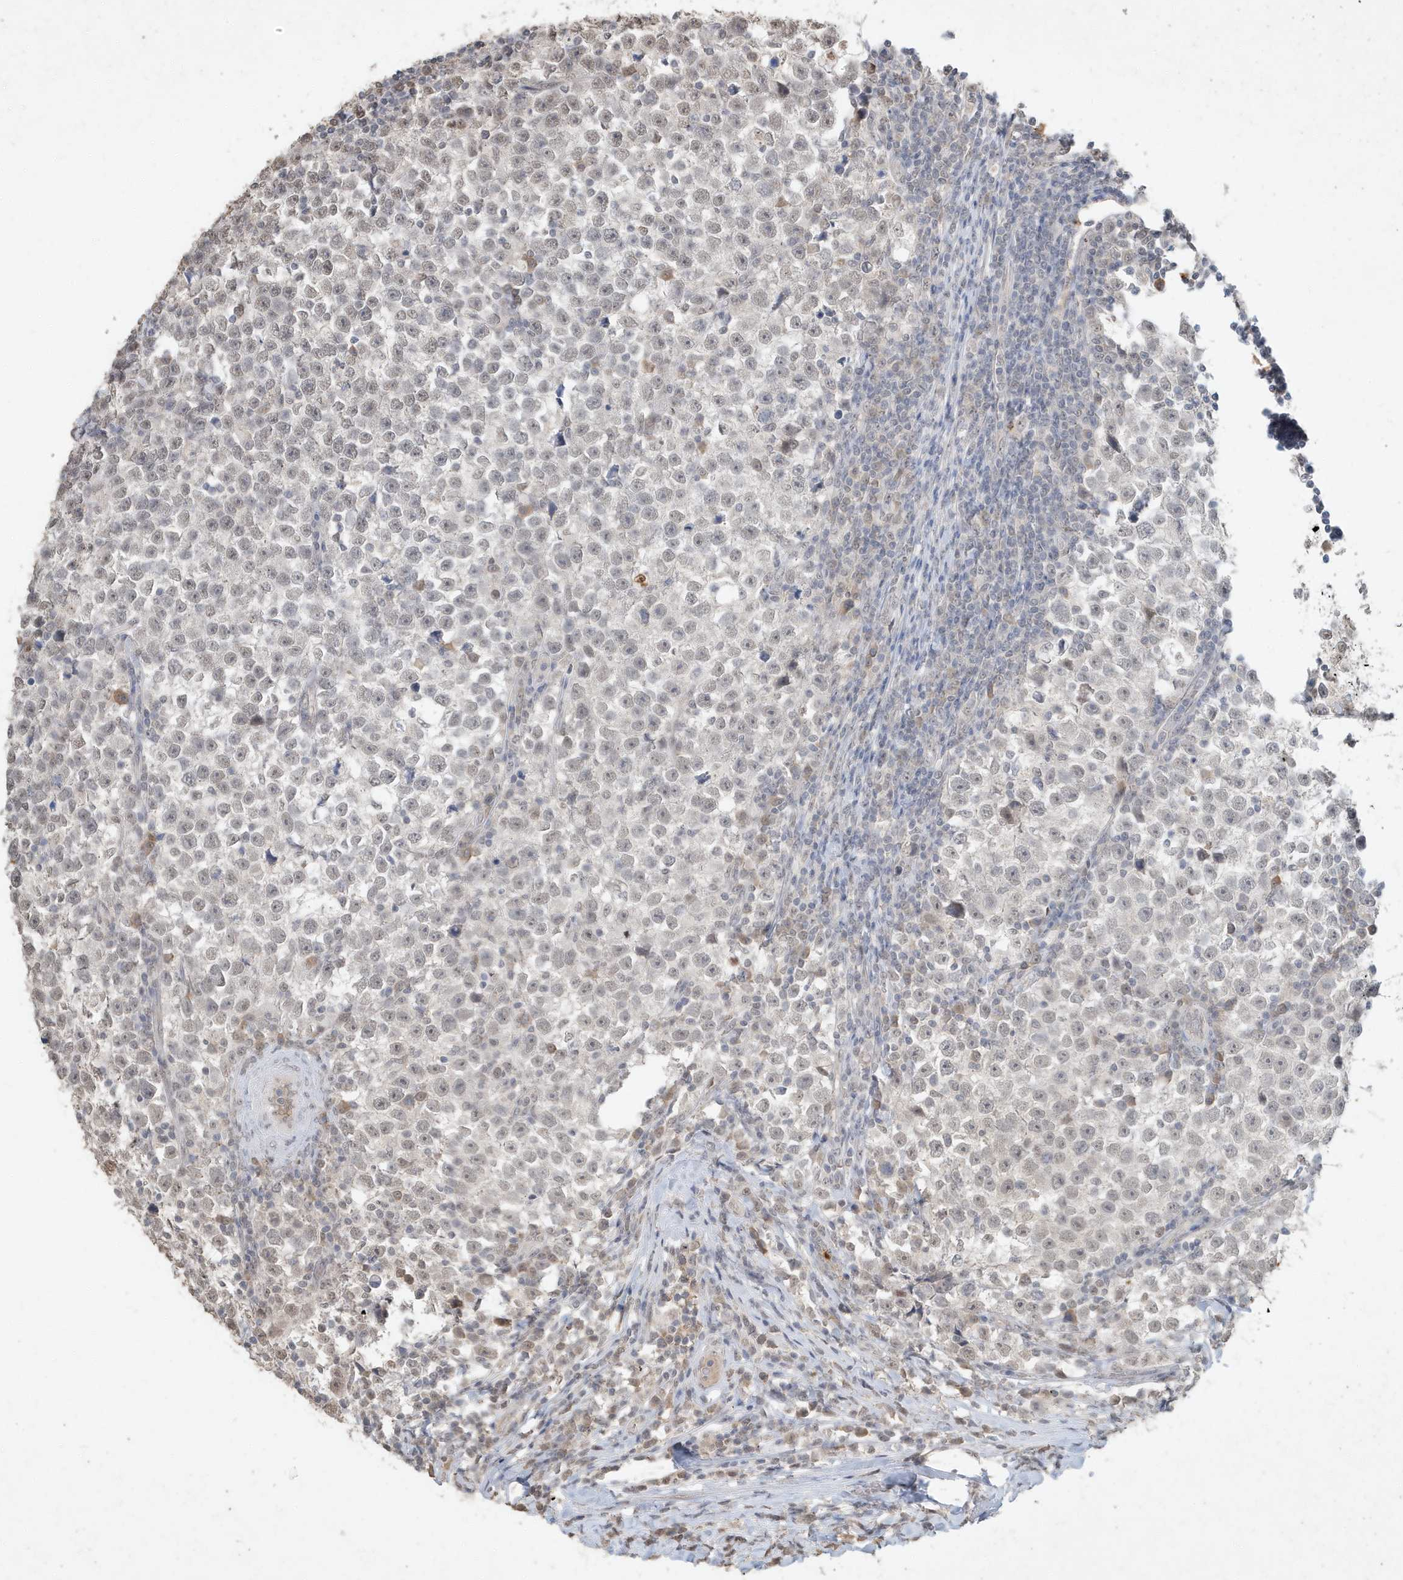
{"staining": {"intensity": "weak", "quantity": "25%-75%", "location": "nuclear"}, "tissue": "testis cancer", "cell_type": "Tumor cells", "image_type": "cancer", "snomed": [{"axis": "morphology", "description": "Normal tissue, NOS"}, {"axis": "morphology", "description": "Seminoma, NOS"}, {"axis": "topography", "description": "Testis"}], "caption": "IHC micrograph of human testis cancer (seminoma) stained for a protein (brown), which shows low levels of weak nuclear positivity in approximately 25%-75% of tumor cells.", "gene": "DEFA1", "patient": {"sex": "male", "age": 43}}